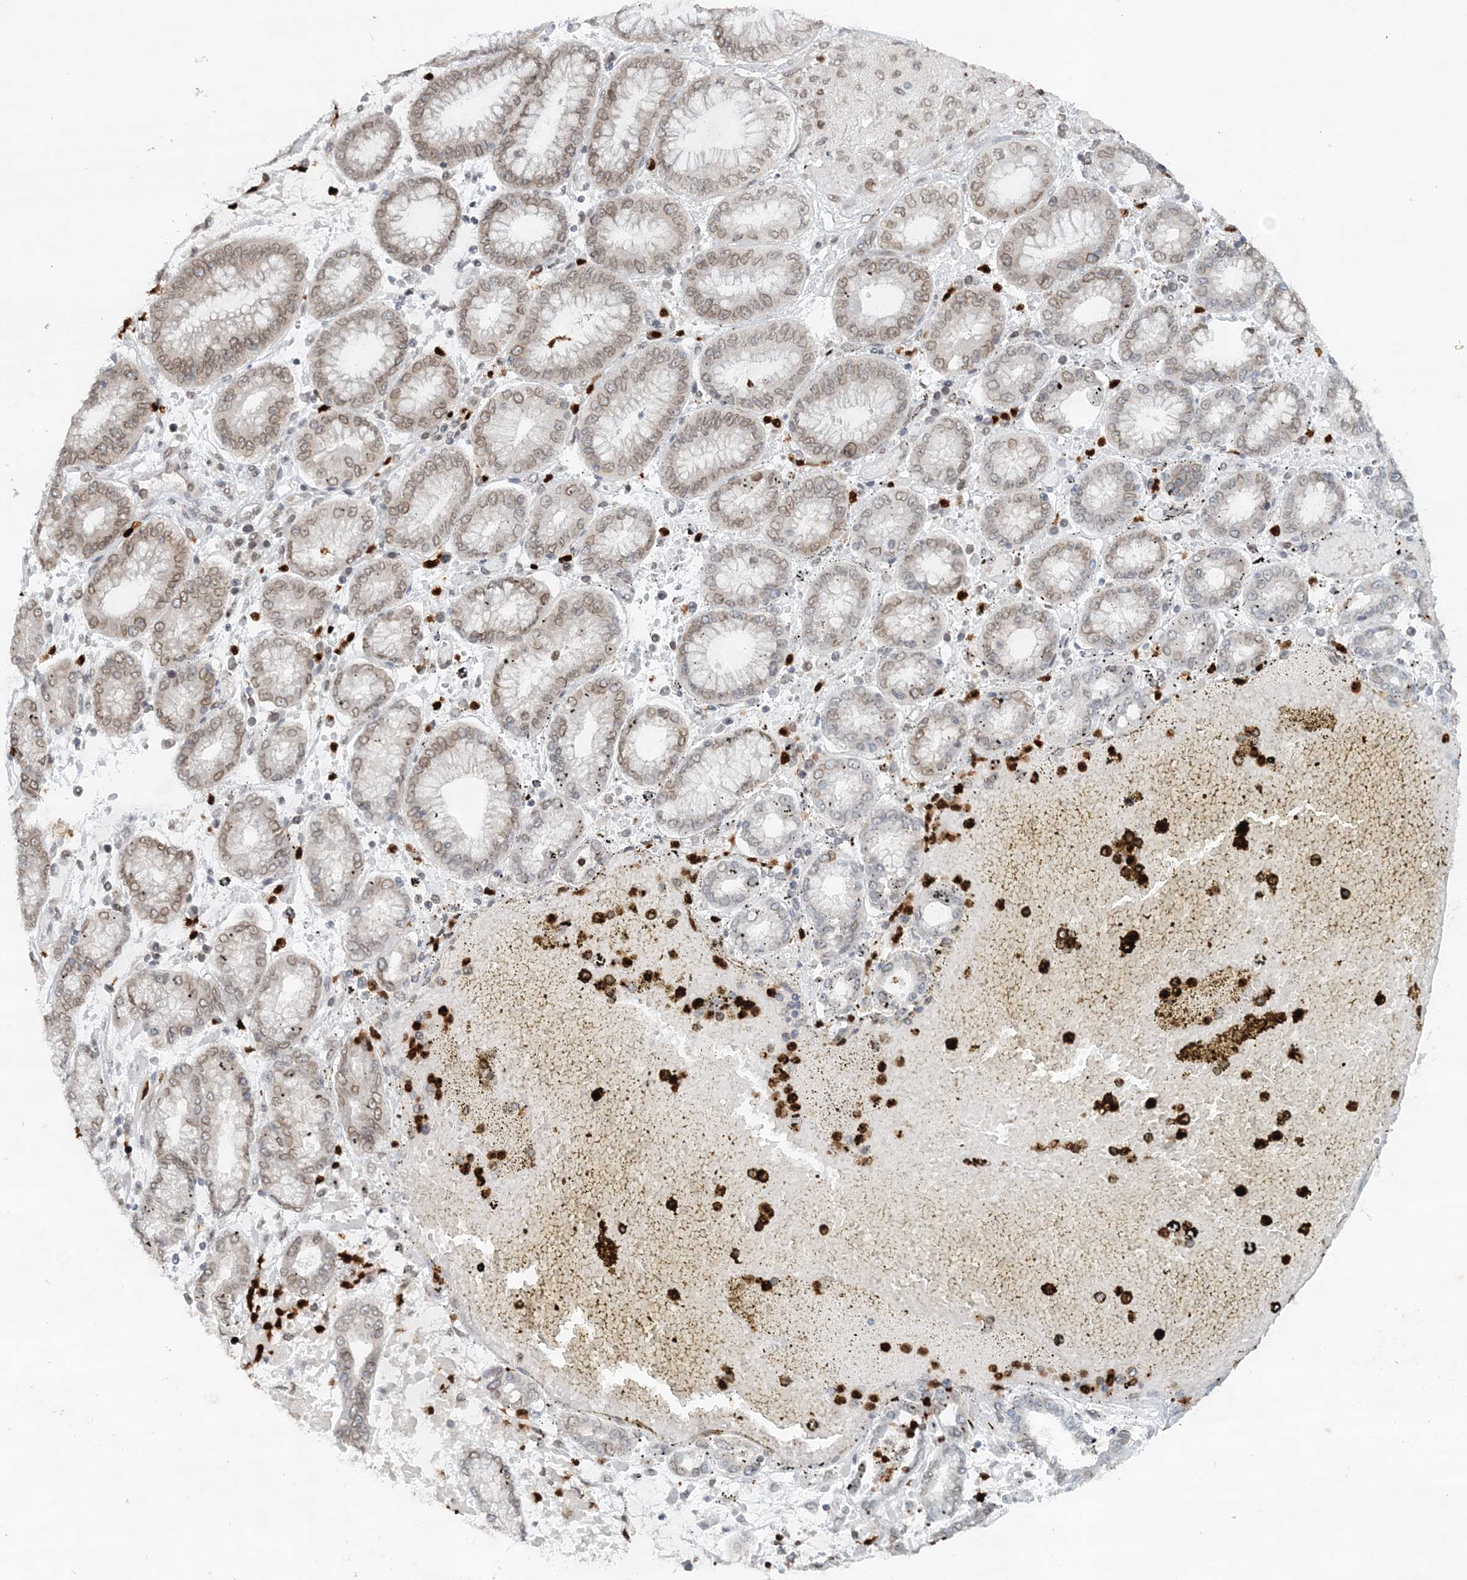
{"staining": {"intensity": "weak", "quantity": "25%-75%", "location": "cytoplasmic/membranous,nuclear"}, "tissue": "stomach cancer", "cell_type": "Tumor cells", "image_type": "cancer", "snomed": [{"axis": "morphology", "description": "Adenocarcinoma, NOS"}, {"axis": "topography", "description": "Stomach"}], "caption": "Immunohistochemistry (DAB (3,3'-diaminobenzidine)) staining of human adenocarcinoma (stomach) reveals weak cytoplasmic/membranous and nuclear protein staining in about 25%-75% of tumor cells.", "gene": "NUP54", "patient": {"sex": "male", "age": 76}}